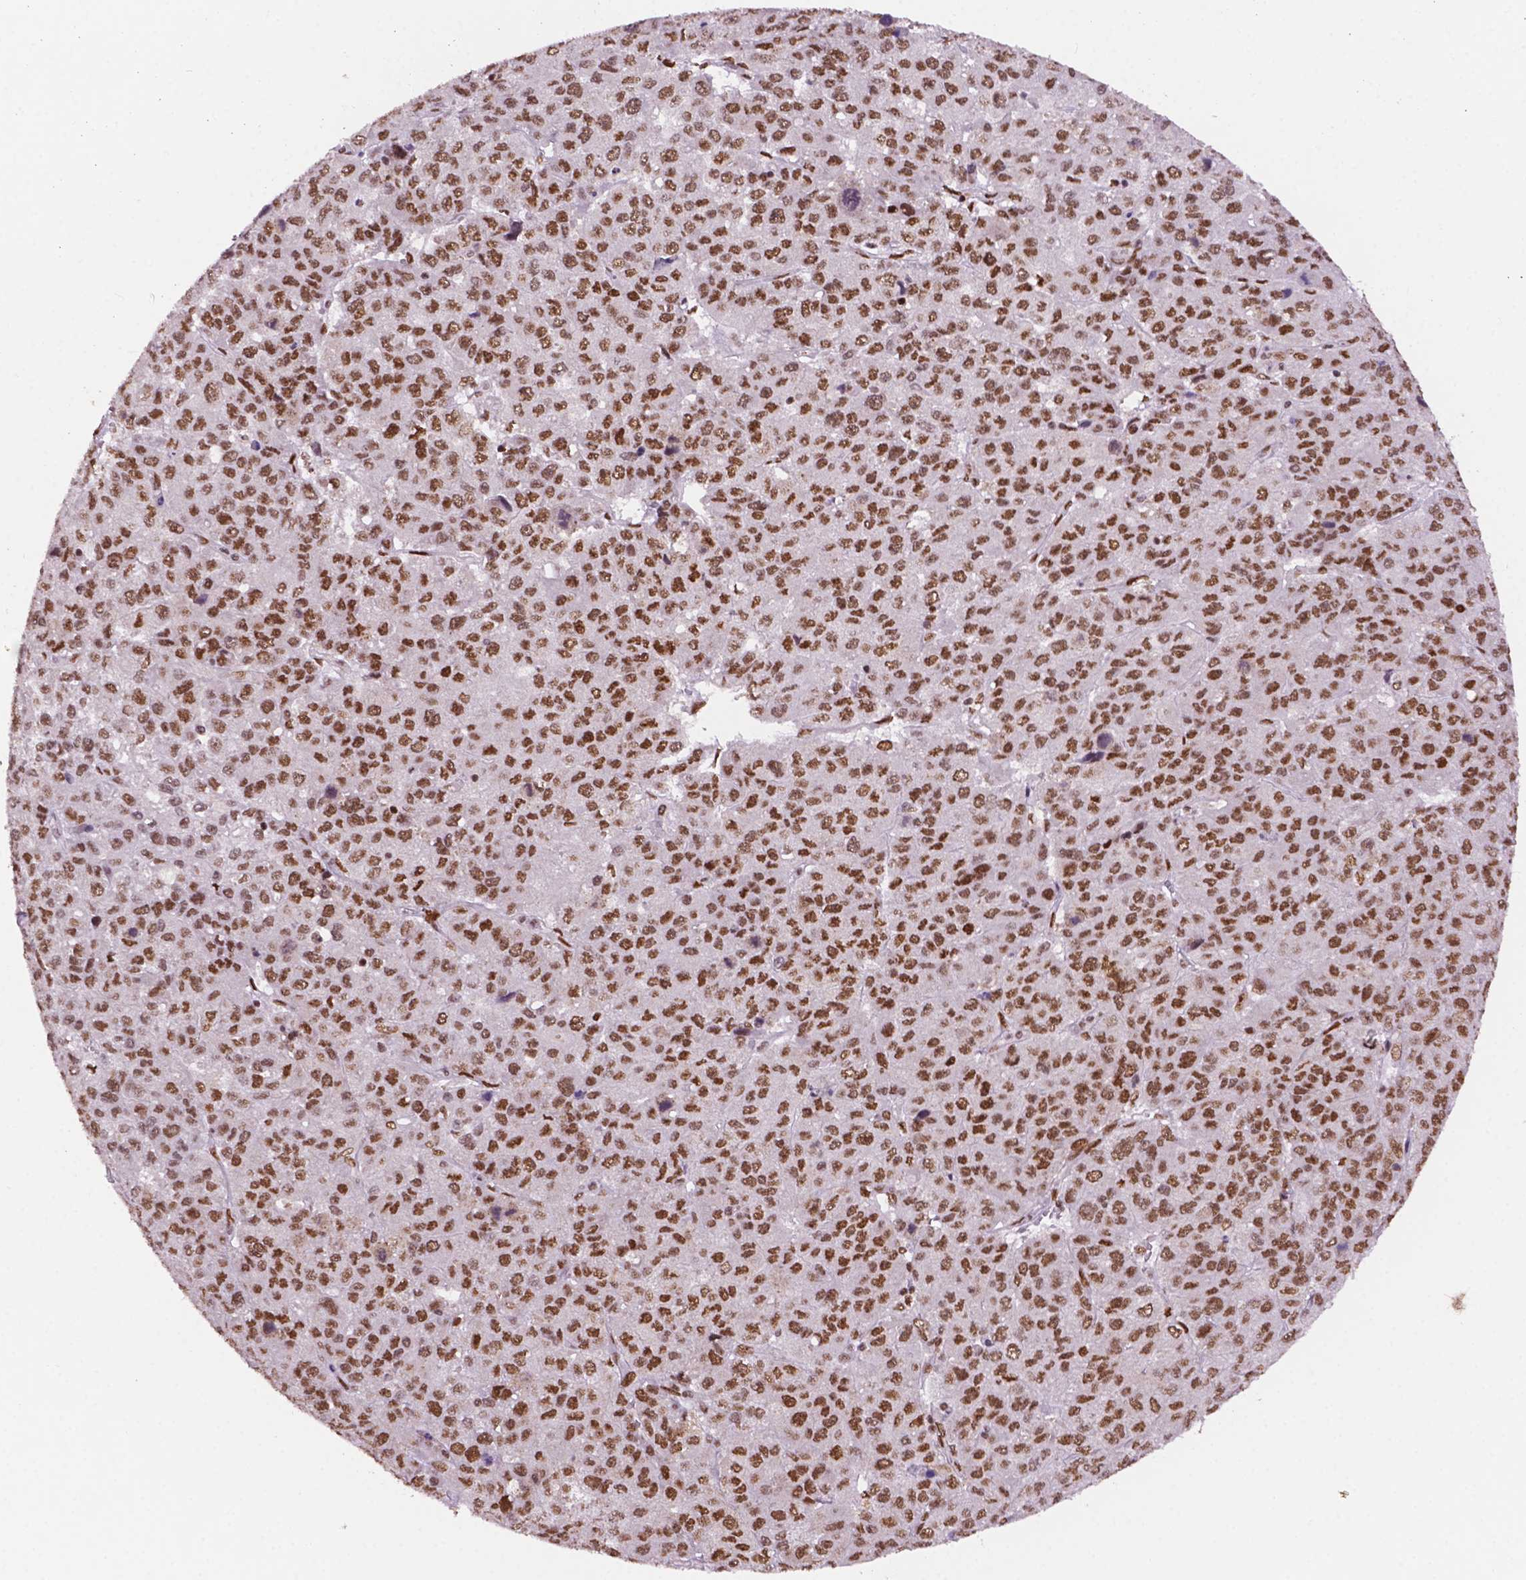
{"staining": {"intensity": "moderate", "quantity": "25%-75%", "location": "nuclear"}, "tissue": "liver cancer", "cell_type": "Tumor cells", "image_type": "cancer", "snomed": [{"axis": "morphology", "description": "Carcinoma, Hepatocellular, NOS"}, {"axis": "topography", "description": "Liver"}], "caption": "This histopathology image displays IHC staining of liver cancer (hepatocellular carcinoma), with medium moderate nuclear positivity in approximately 25%-75% of tumor cells.", "gene": "MLH1", "patient": {"sex": "male", "age": 69}}